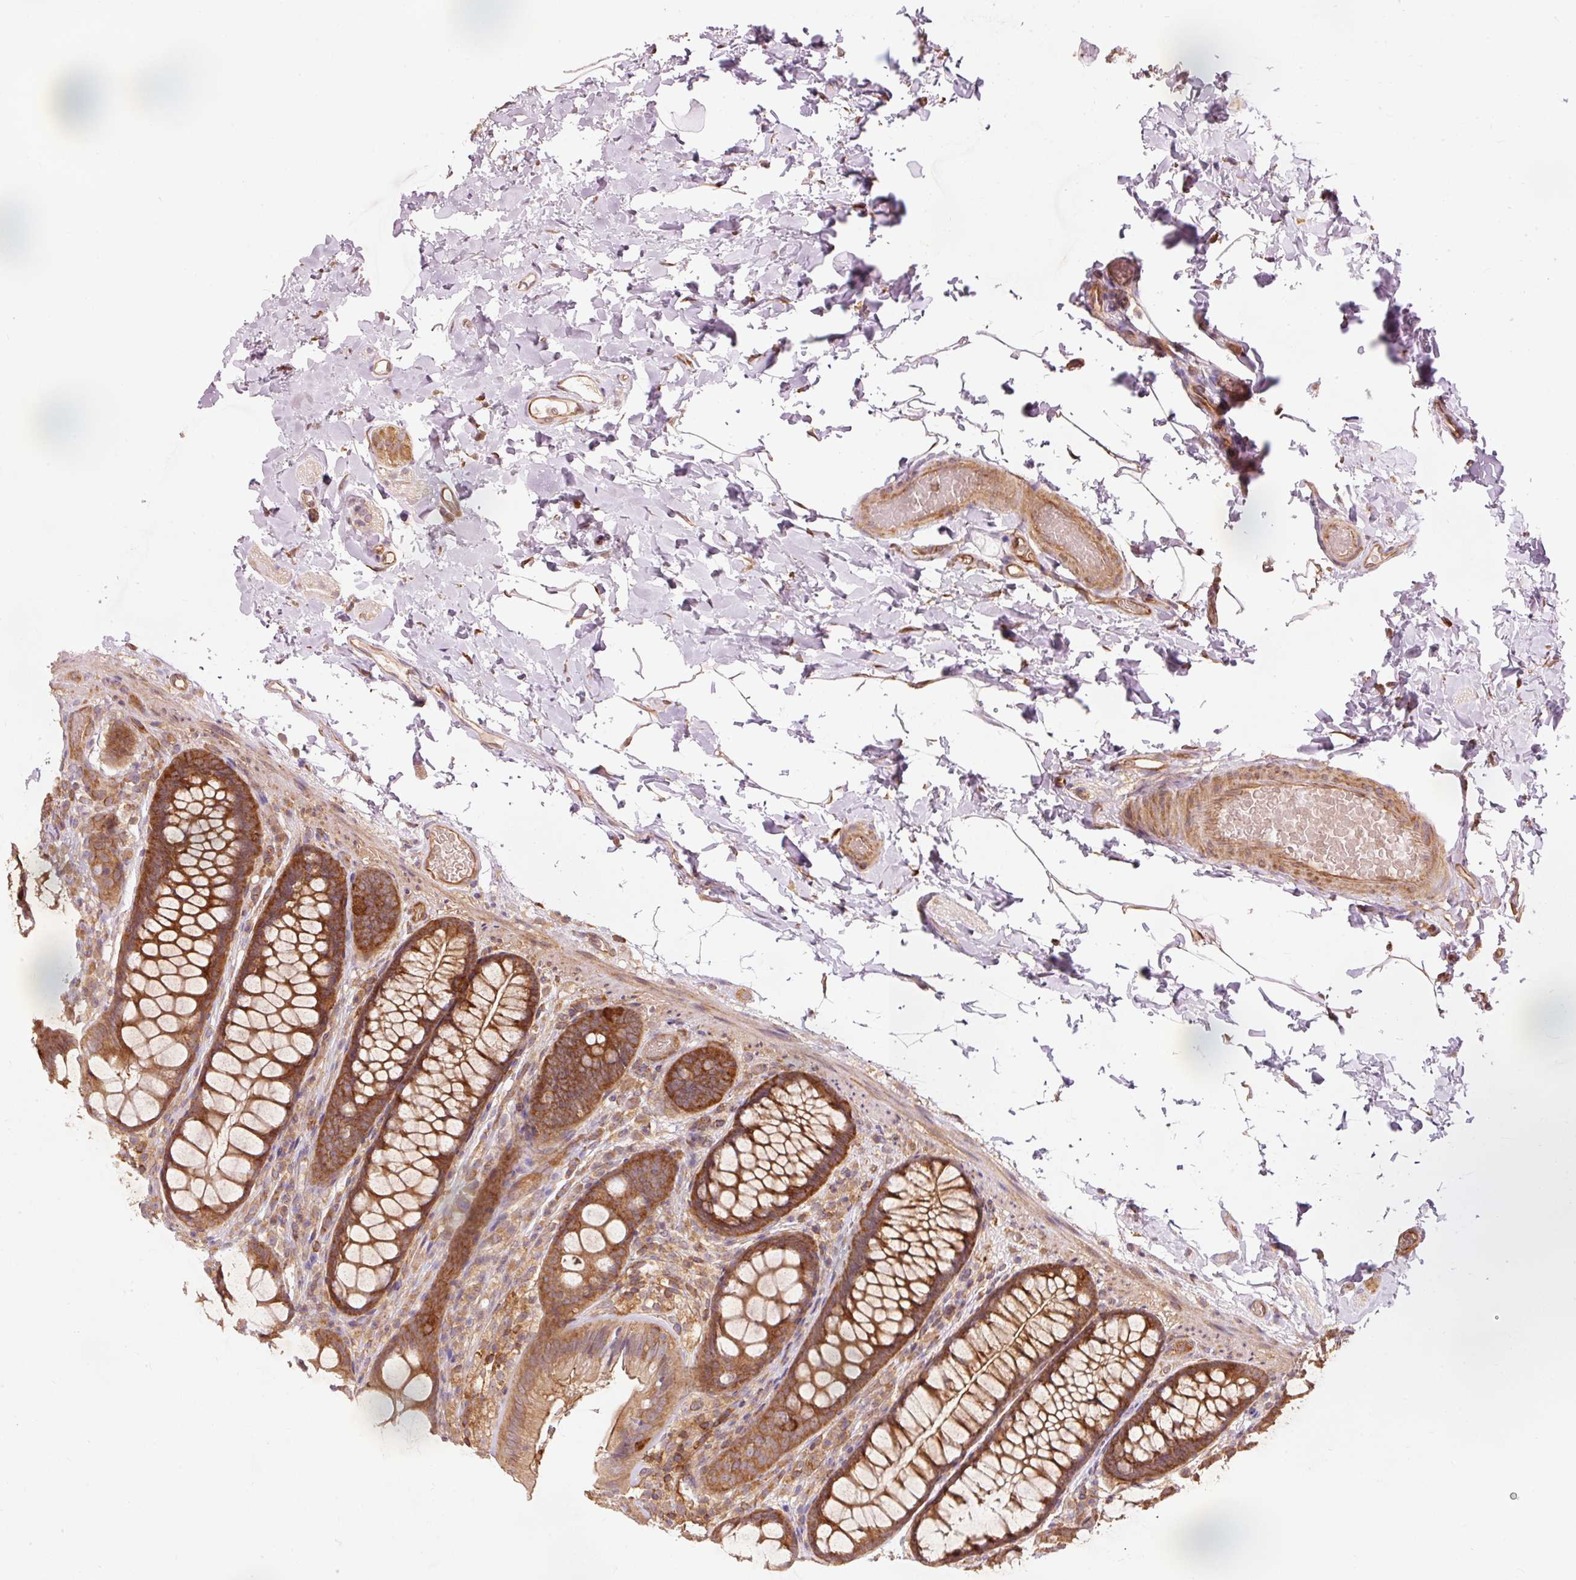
{"staining": {"intensity": "moderate", "quantity": ">75%", "location": "cytoplasmic/membranous"}, "tissue": "colon", "cell_type": "Endothelial cells", "image_type": "normal", "snomed": [{"axis": "morphology", "description": "Normal tissue, NOS"}, {"axis": "topography", "description": "Colon"}], "caption": "A histopathology image of human colon stained for a protein demonstrates moderate cytoplasmic/membranous brown staining in endothelial cells. (IHC, brightfield microscopy, high magnification).", "gene": "PDAP1", "patient": {"sex": "male", "age": 46}}